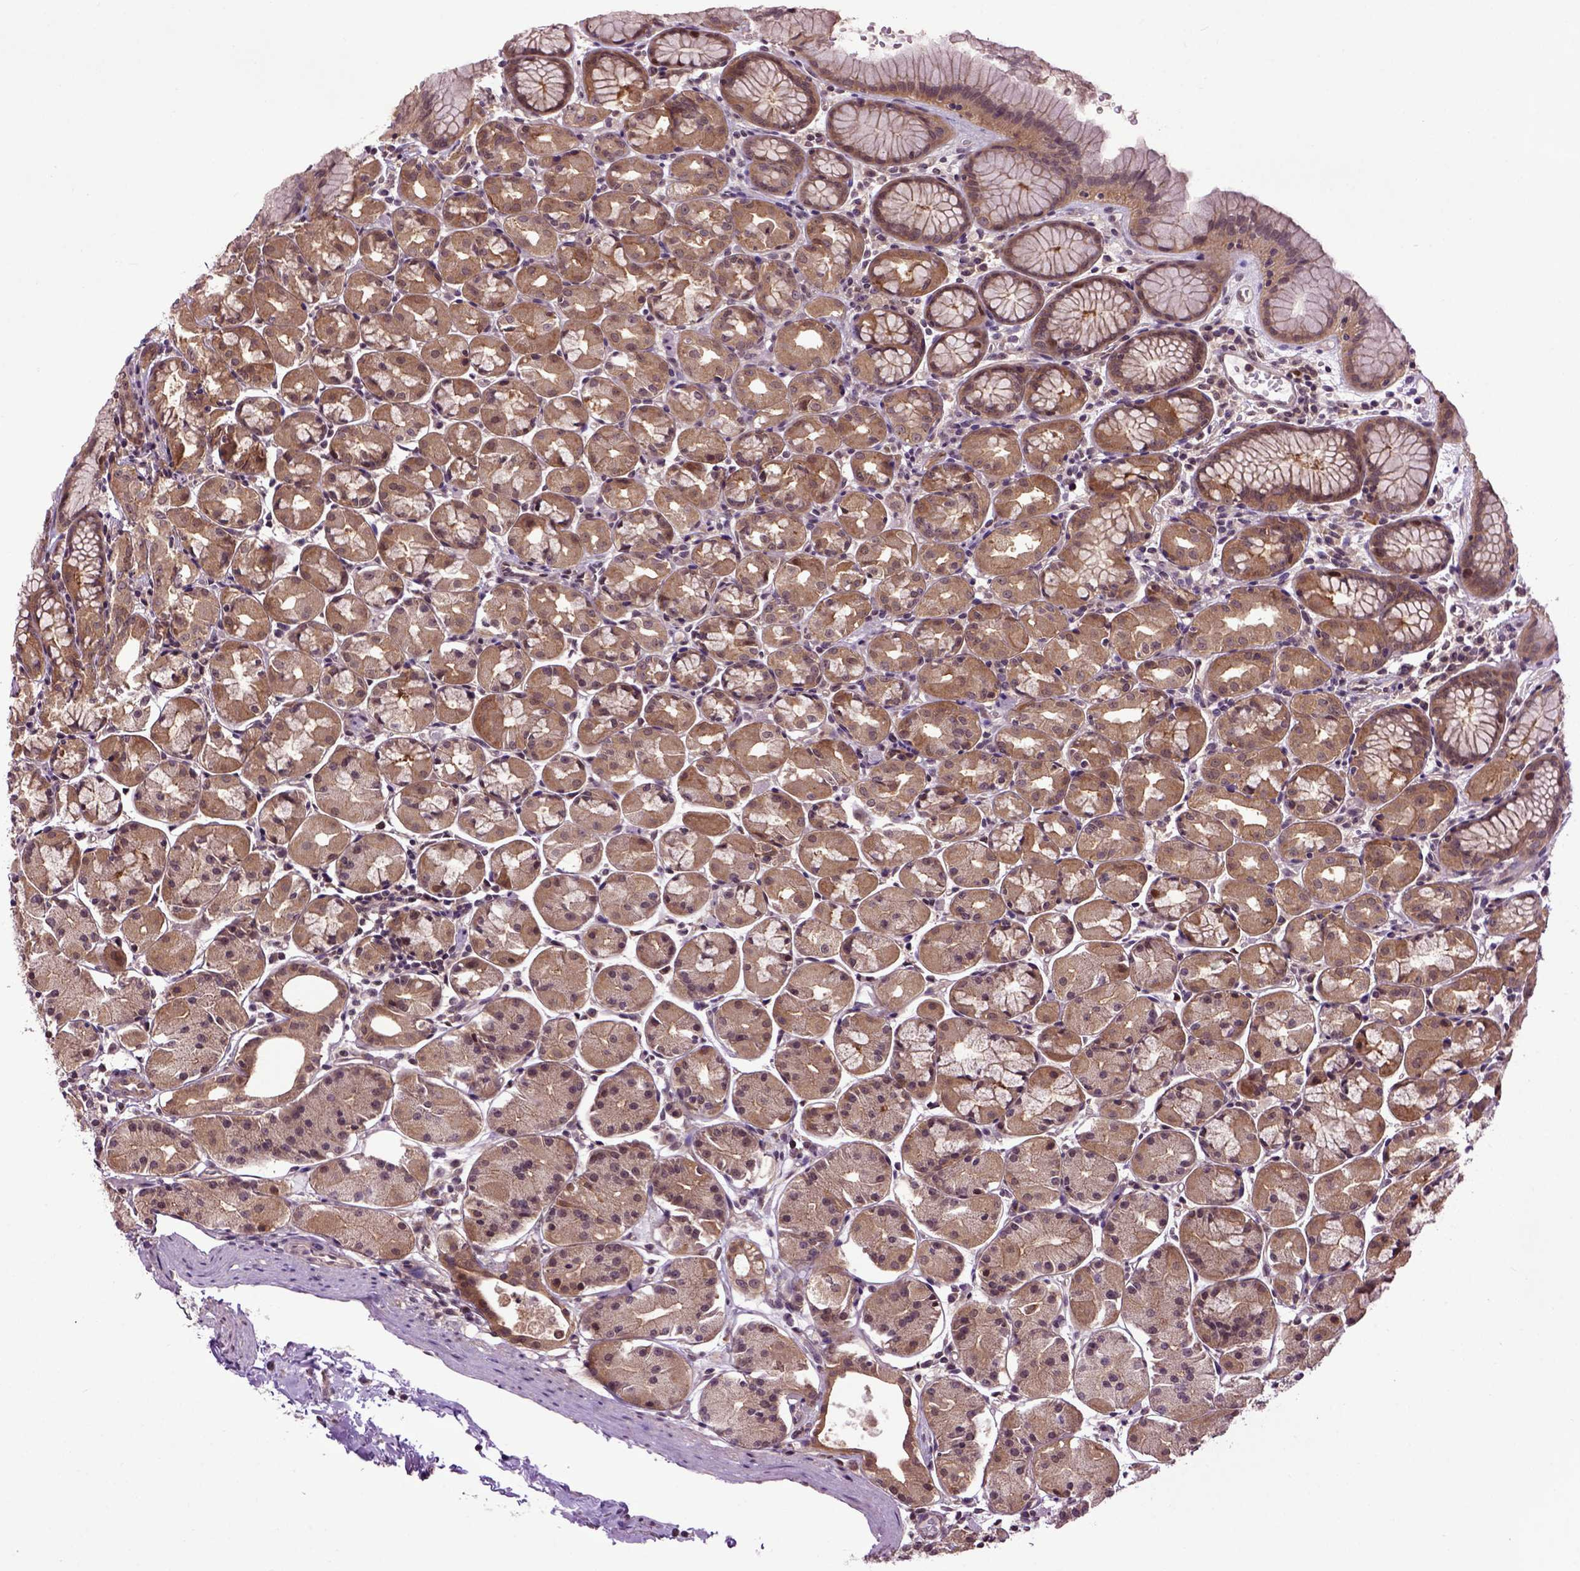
{"staining": {"intensity": "moderate", "quantity": ">75%", "location": "cytoplasmic/membranous"}, "tissue": "stomach", "cell_type": "Glandular cells", "image_type": "normal", "snomed": [{"axis": "morphology", "description": "Normal tissue, NOS"}, {"axis": "topography", "description": "Stomach, upper"}], "caption": "Human stomach stained for a protein (brown) displays moderate cytoplasmic/membranous positive expression in about >75% of glandular cells.", "gene": "WDR48", "patient": {"sex": "male", "age": 47}}